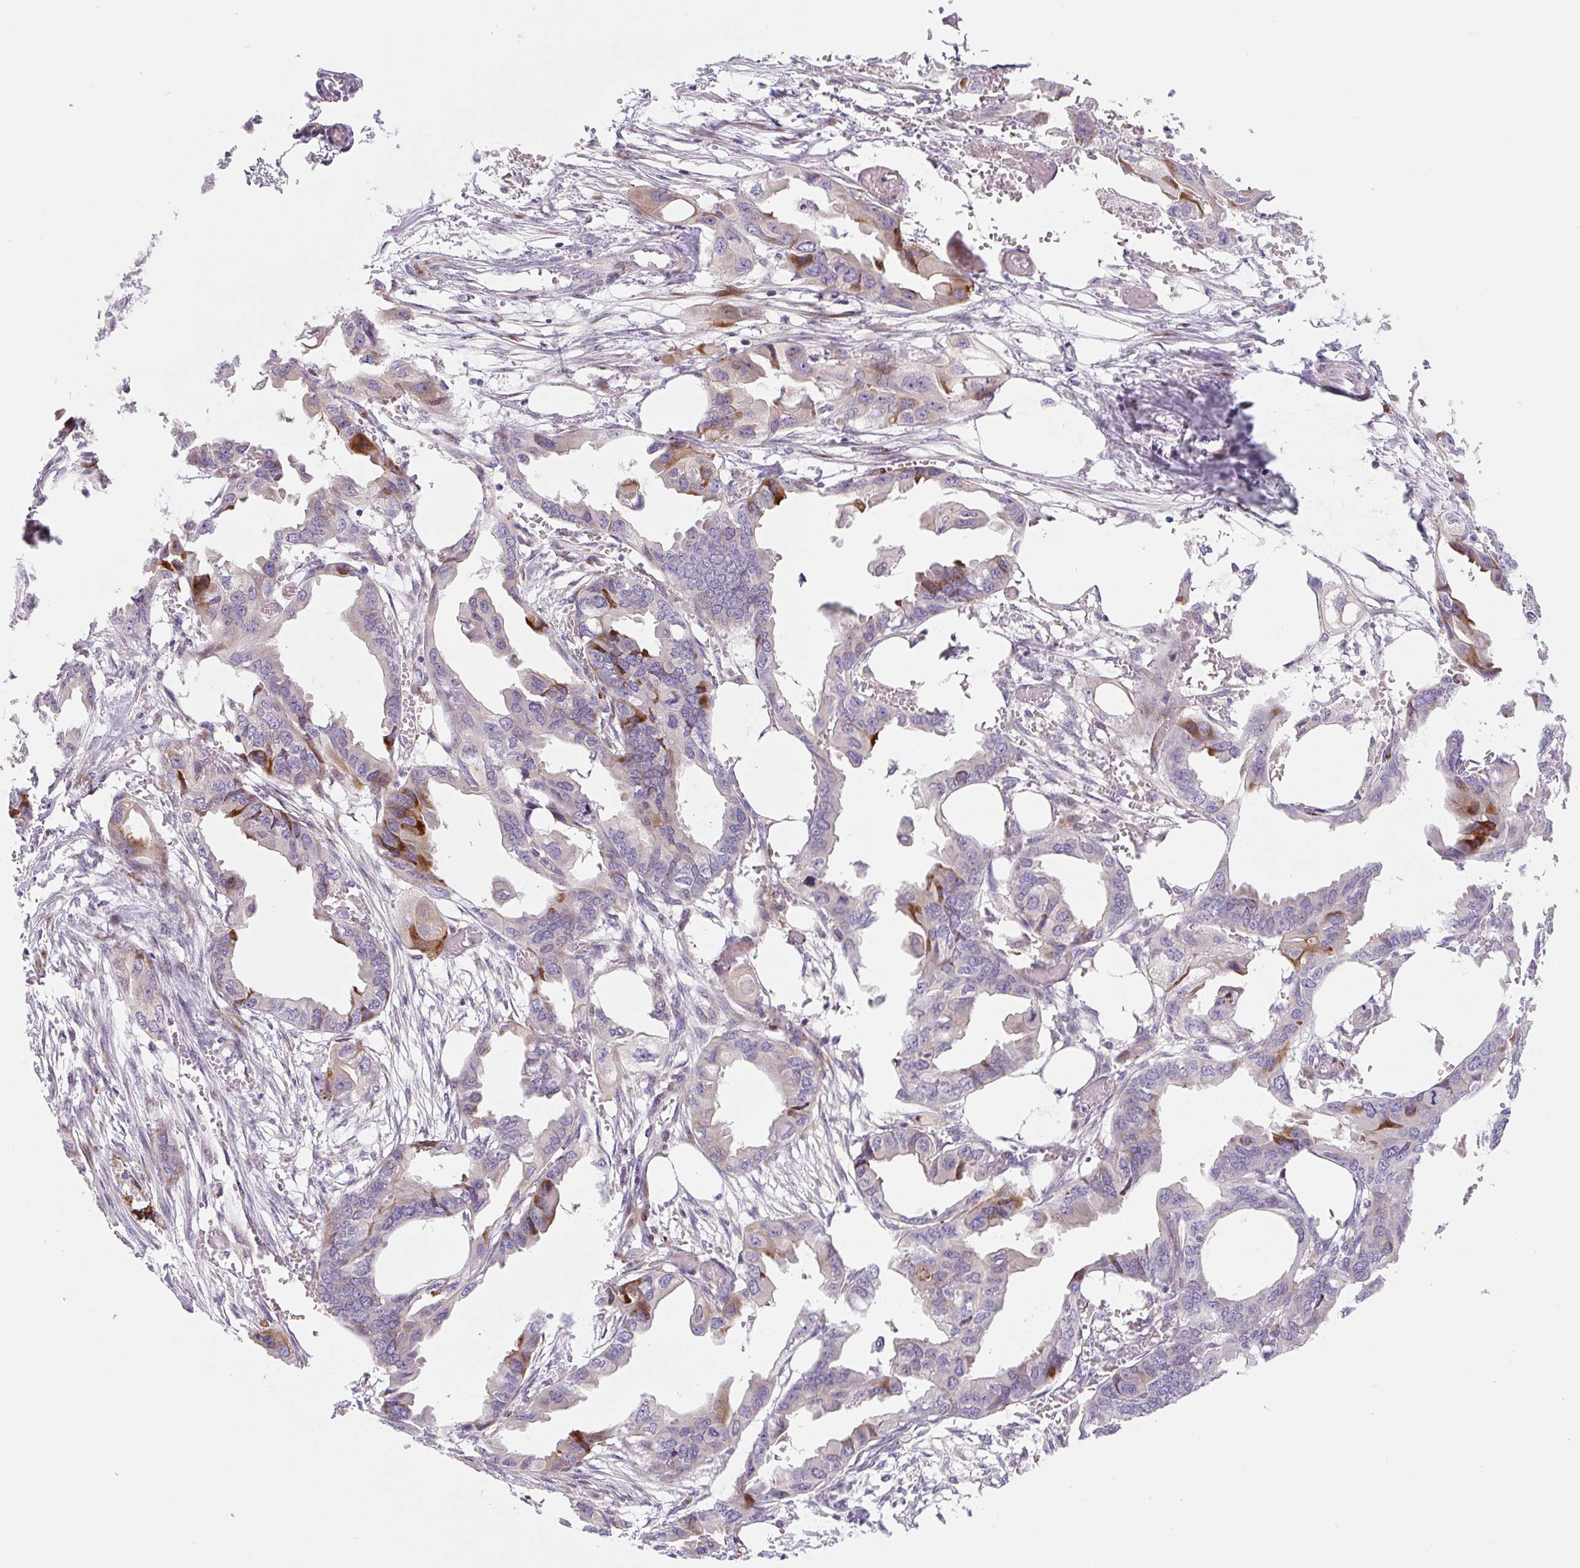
{"staining": {"intensity": "moderate", "quantity": "<25%", "location": "cytoplasmic/membranous"}, "tissue": "endometrial cancer", "cell_type": "Tumor cells", "image_type": "cancer", "snomed": [{"axis": "morphology", "description": "Adenocarcinoma, NOS"}, {"axis": "morphology", "description": "Adenocarcinoma, metastatic, NOS"}, {"axis": "topography", "description": "Adipose tissue"}, {"axis": "topography", "description": "Endometrium"}], "caption": "A micrograph of adenocarcinoma (endometrial) stained for a protein demonstrates moderate cytoplasmic/membranous brown staining in tumor cells. The protein is stained brown, and the nuclei are stained in blue (DAB (3,3'-diaminobenzidine) IHC with brightfield microscopy, high magnification).", "gene": "DISP3", "patient": {"sex": "female", "age": 67}}